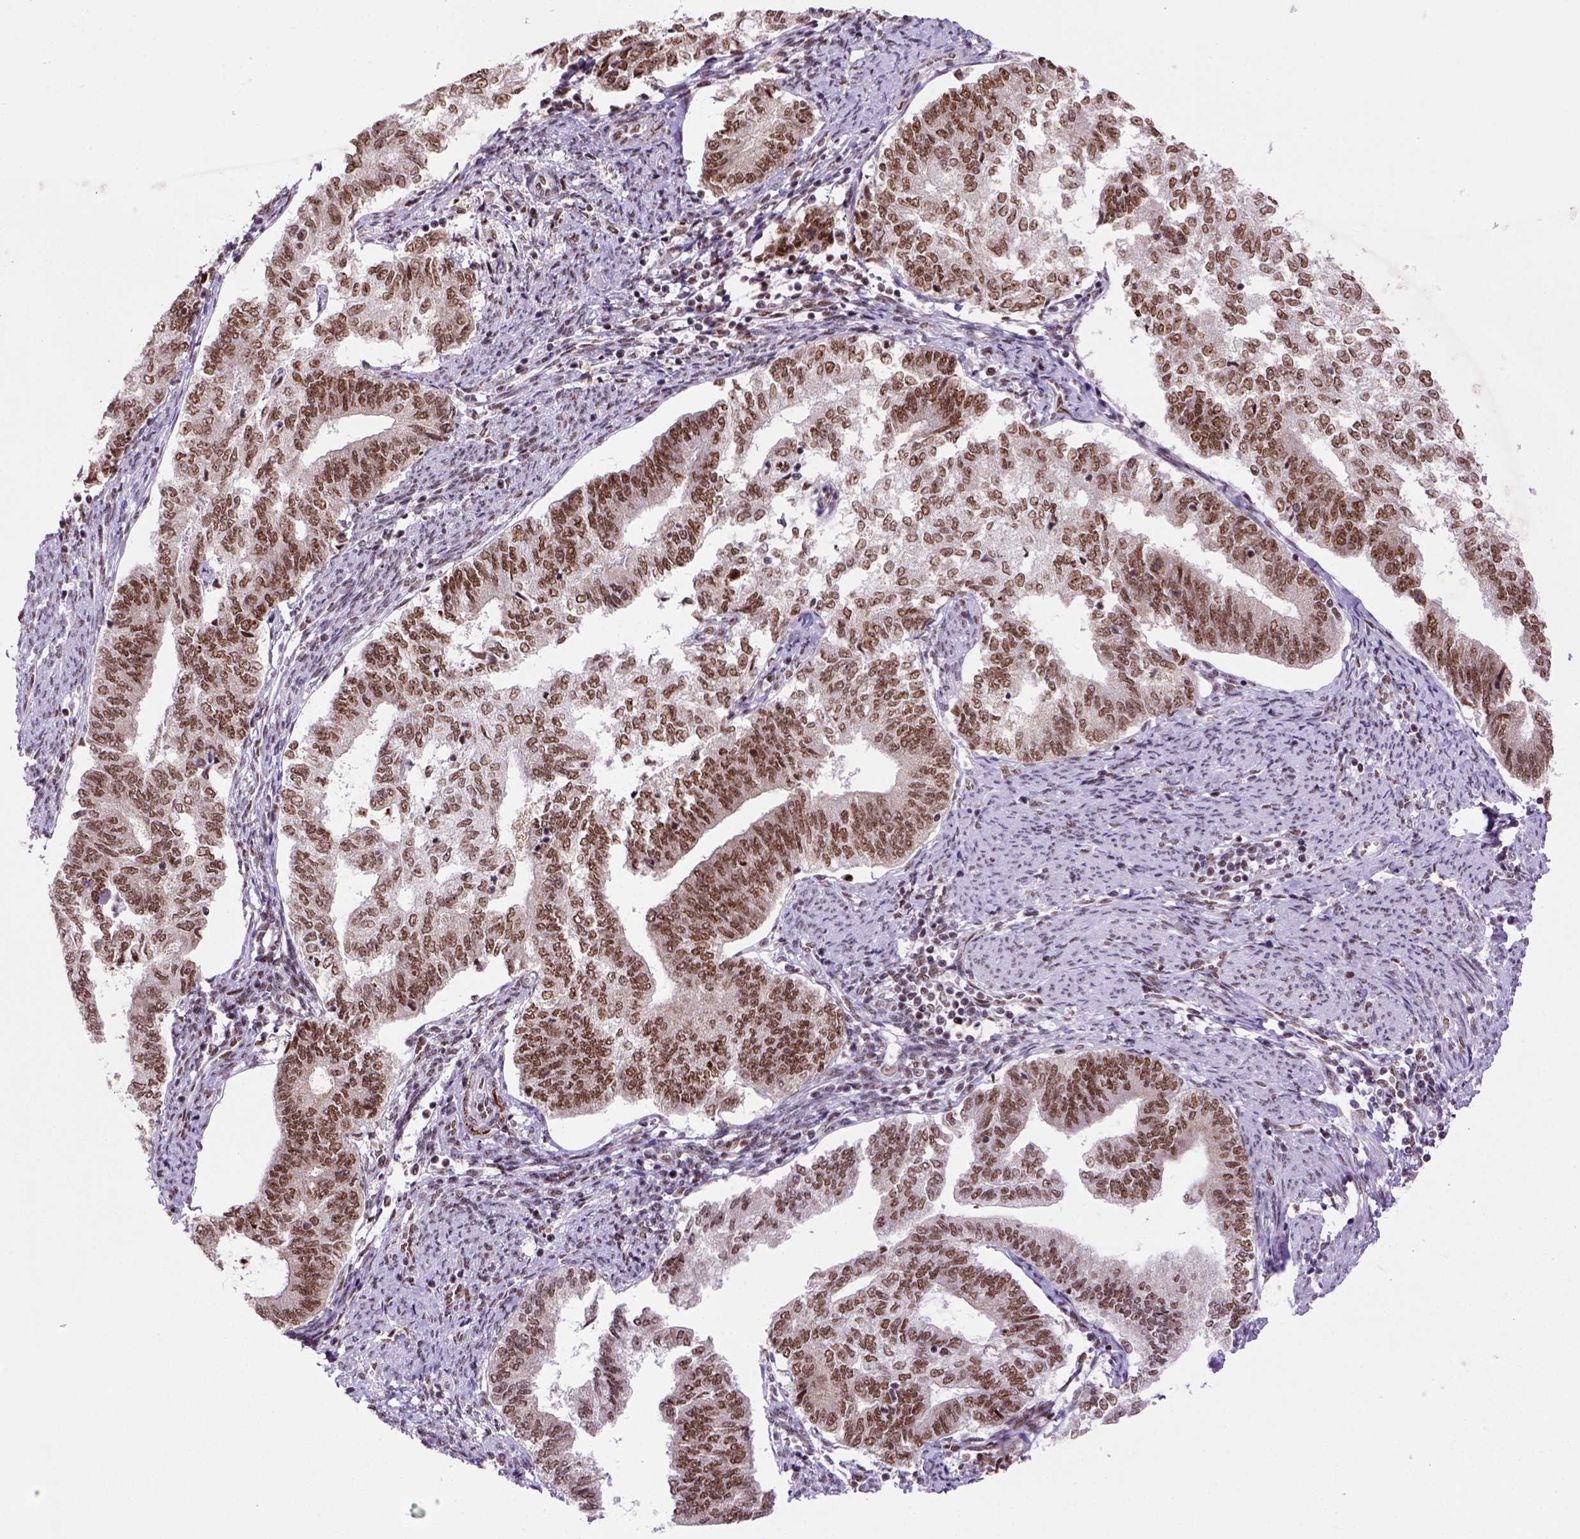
{"staining": {"intensity": "moderate", "quantity": ">75%", "location": "cytoplasmic/membranous"}, "tissue": "endometrial cancer", "cell_type": "Tumor cells", "image_type": "cancer", "snomed": [{"axis": "morphology", "description": "Adenocarcinoma, NOS"}, {"axis": "topography", "description": "Endometrium"}], "caption": "IHC image of neoplastic tissue: endometrial cancer (adenocarcinoma) stained using immunohistochemistry (IHC) demonstrates medium levels of moderate protein expression localized specifically in the cytoplasmic/membranous of tumor cells, appearing as a cytoplasmic/membranous brown color.", "gene": "NSMCE2", "patient": {"sex": "female", "age": 65}}